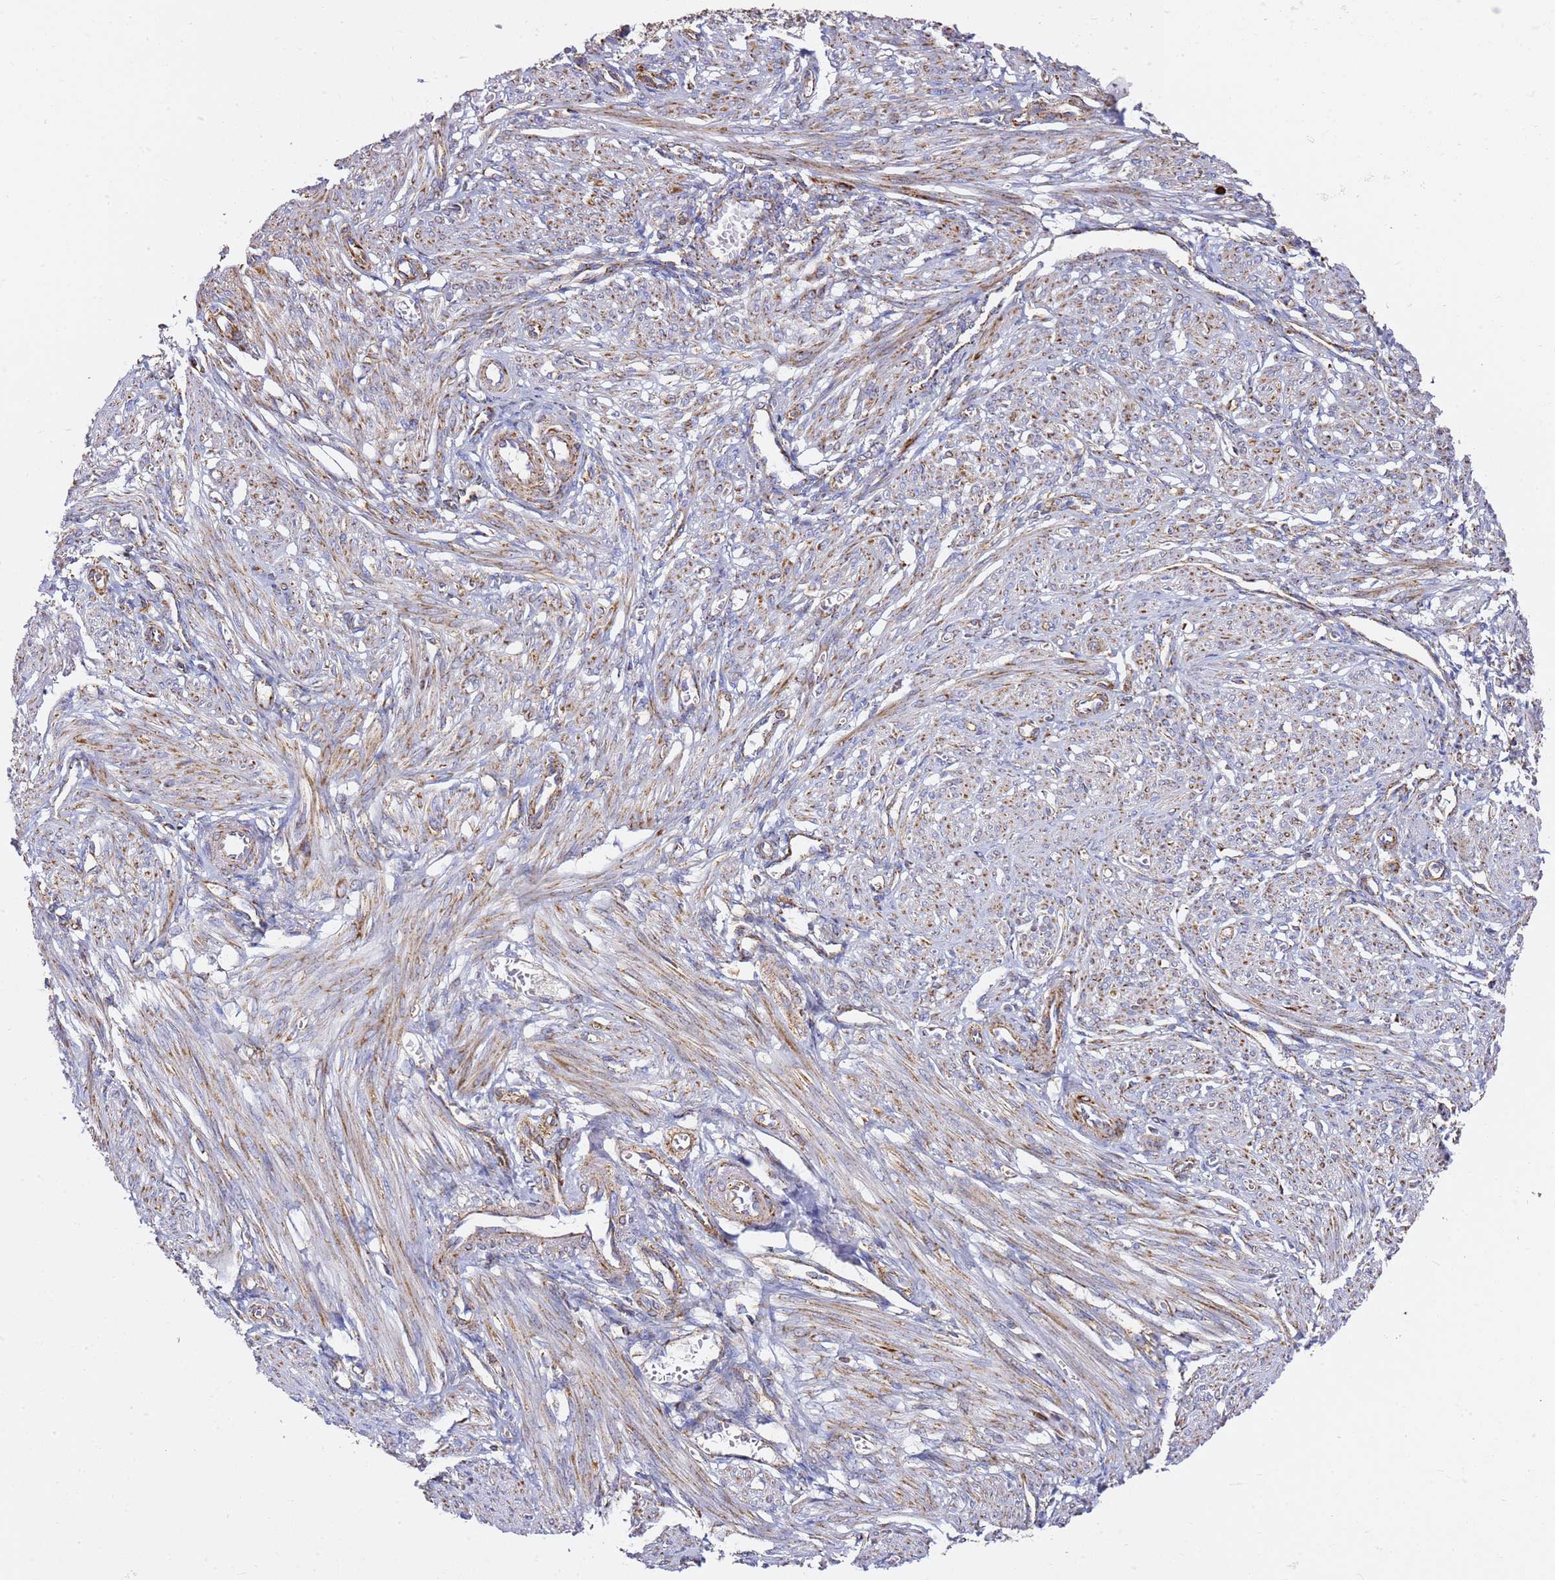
{"staining": {"intensity": "moderate", "quantity": "25%-75%", "location": "cytoplasmic/membranous"}, "tissue": "smooth muscle", "cell_type": "Smooth muscle cells", "image_type": "normal", "snomed": [{"axis": "morphology", "description": "Normal tissue, NOS"}, {"axis": "topography", "description": "Smooth muscle"}], "caption": "IHC photomicrograph of unremarkable smooth muscle: smooth muscle stained using IHC demonstrates medium levels of moderate protein expression localized specifically in the cytoplasmic/membranous of smooth muscle cells, appearing as a cytoplasmic/membranous brown color.", "gene": "NDUFA3", "patient": {"sex": "female", "age": 39}}